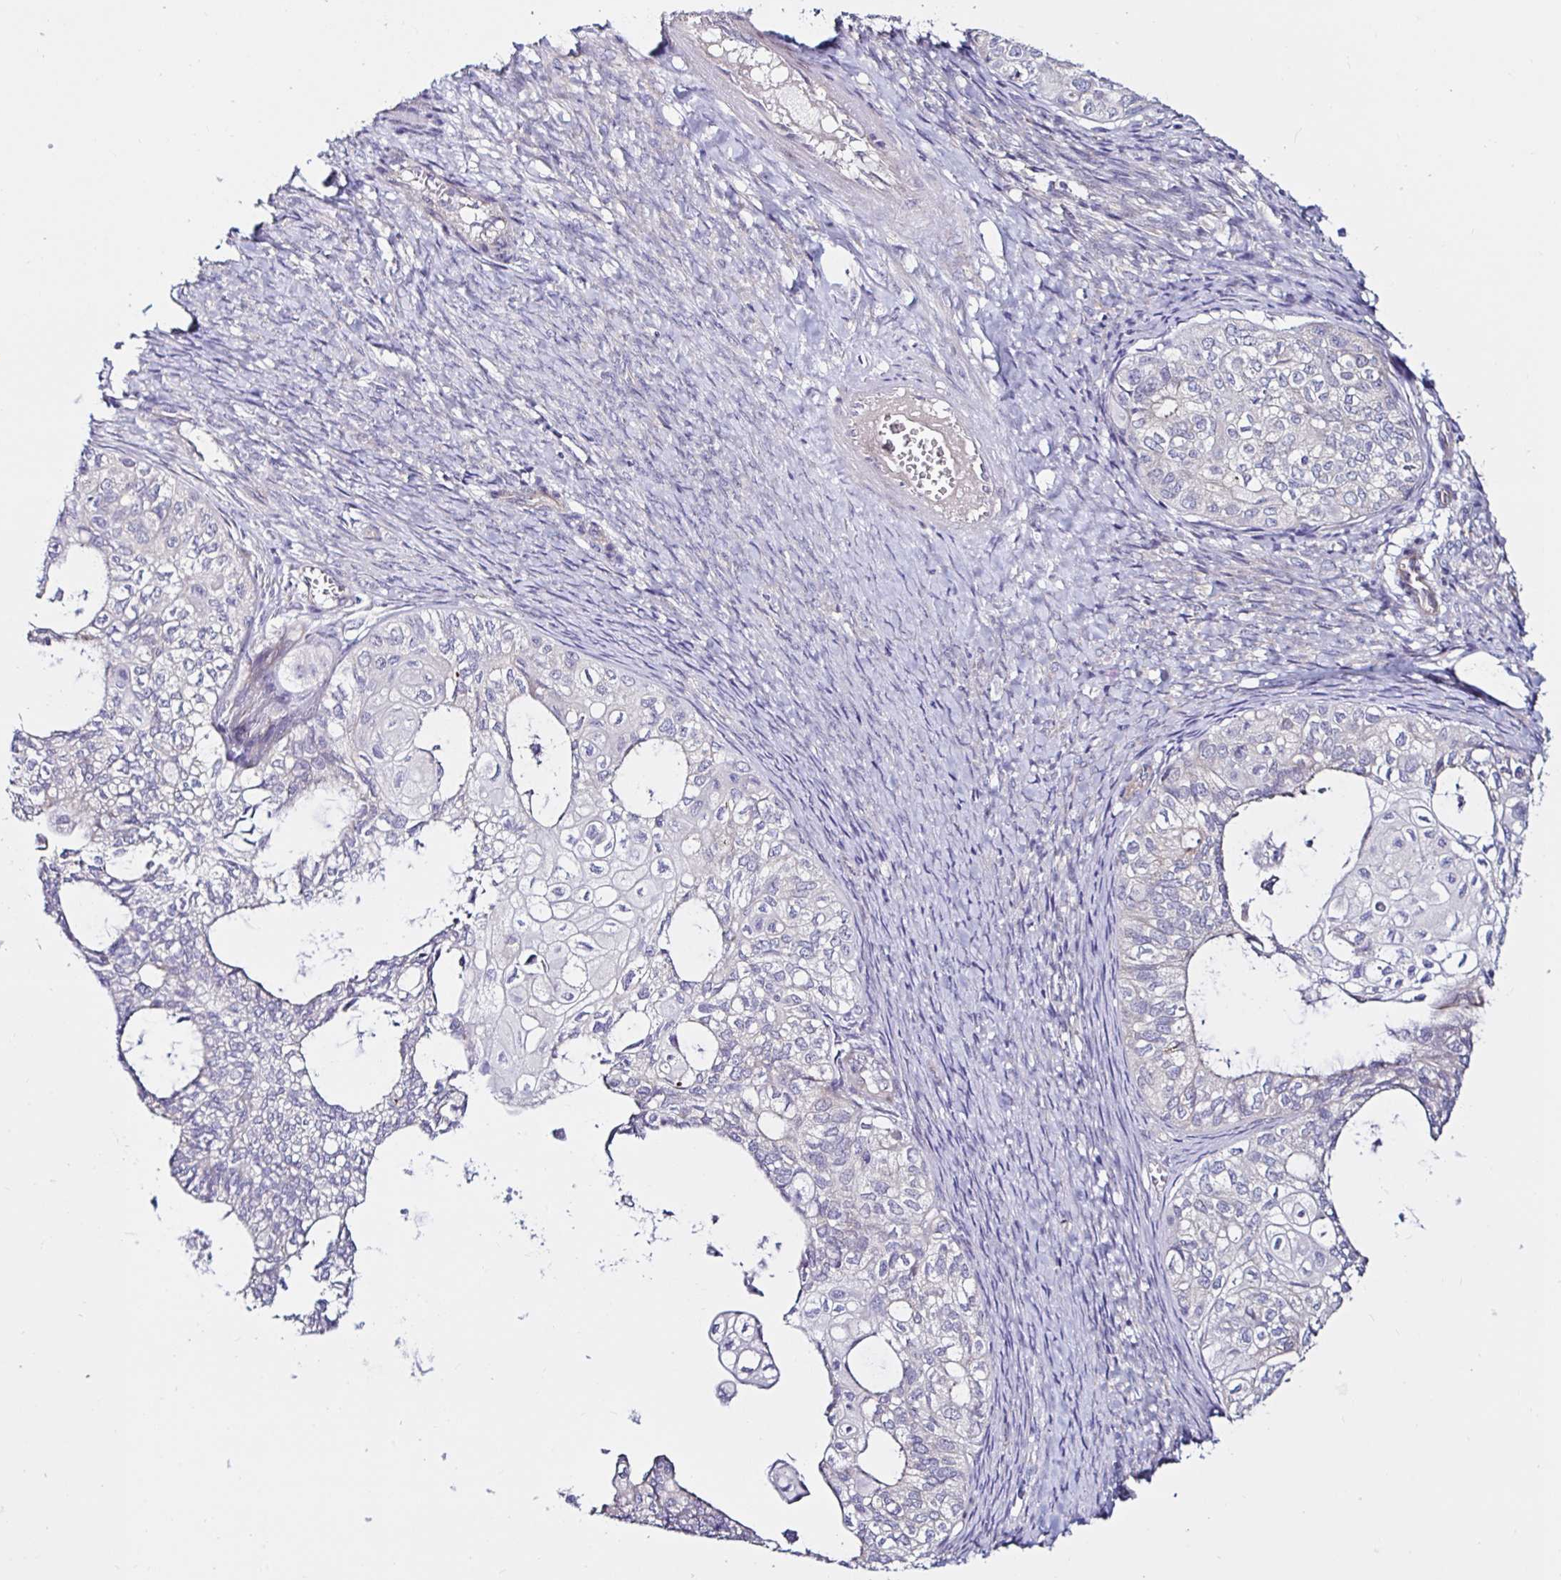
{"staining": {"intensity": "weak", "quantity": "25%-75%", "location": "cytoplasmic/membranous"}, "tissue": "ovarian cancer", "cell_type": "Tumor cells", "image_type": "cancer", "snomed": [{"axis": "morphology", "description": "Carcinoma, endometroid"}, {"axis": "topography", "description": "Ovary"}], "caption": "Ovarian cancer stained with DAB (3,3'-diaminobenzidine) immunohistochemistry reveals low levels of weak cytoplasmic/membranous positivity in approximately 25%-75% of tumor cells. (Brightfield microscopy of DAB IHC at high magnification).", "gene": "VSIG2", "patient": {"sex": "female", "age": 64}}